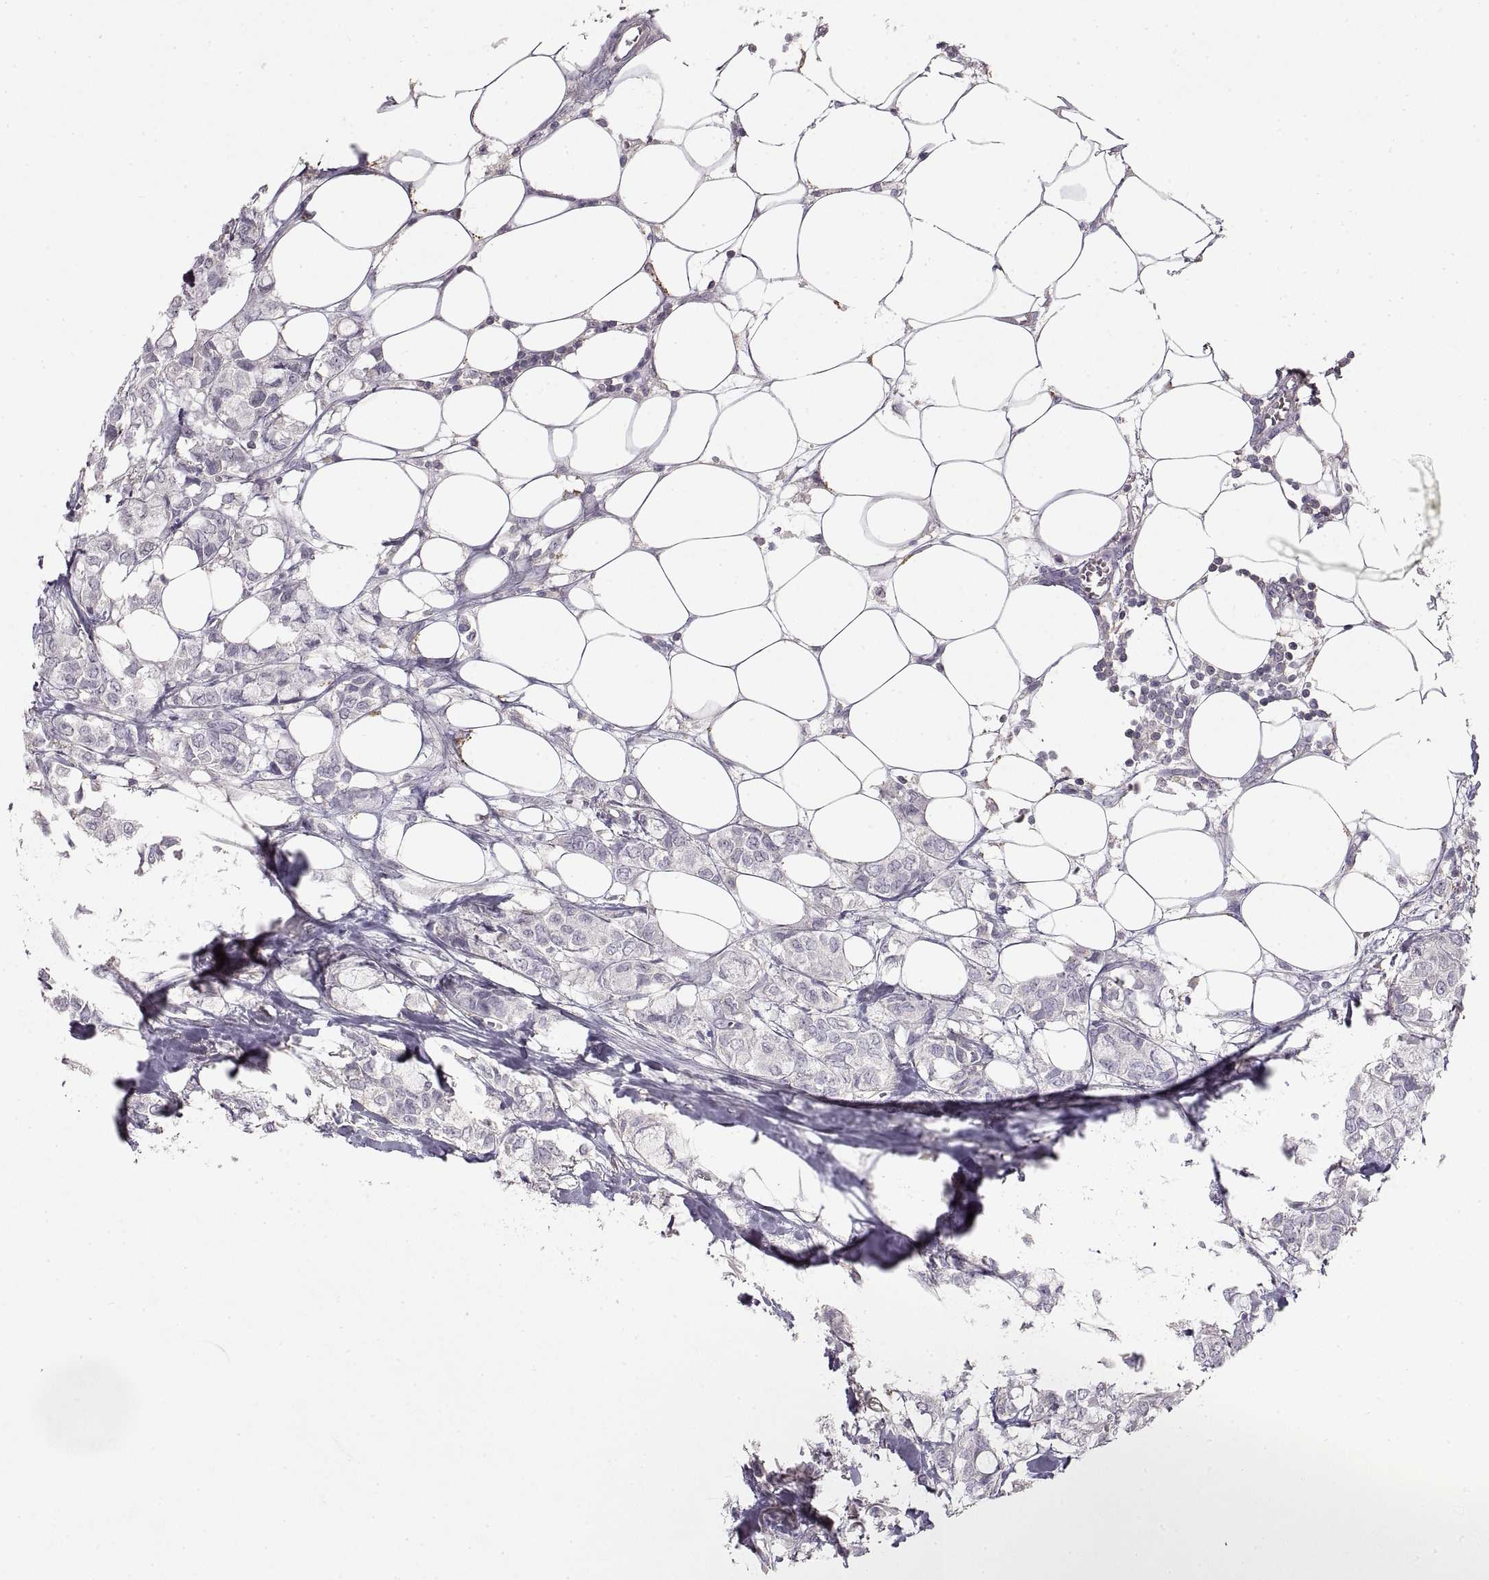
{"staining": {"intensity": "negative", "quantity": "none", "location": "none"}, "tissue": "breast cancer", "cell_type": "Tumor cells", "image_type": "cancer", "snomed": [{"axis": "morphology", "description": "Duct carcinoma"}, {"axis": "topography", "description": "Breast"}], "caption": "This is an IHC micrograph of breast cancer (invasive ductal carcinoma). There is no expression in tumor cells.", "gene": "ADAM11", "patient": {"sex": "female", "age": 85}}